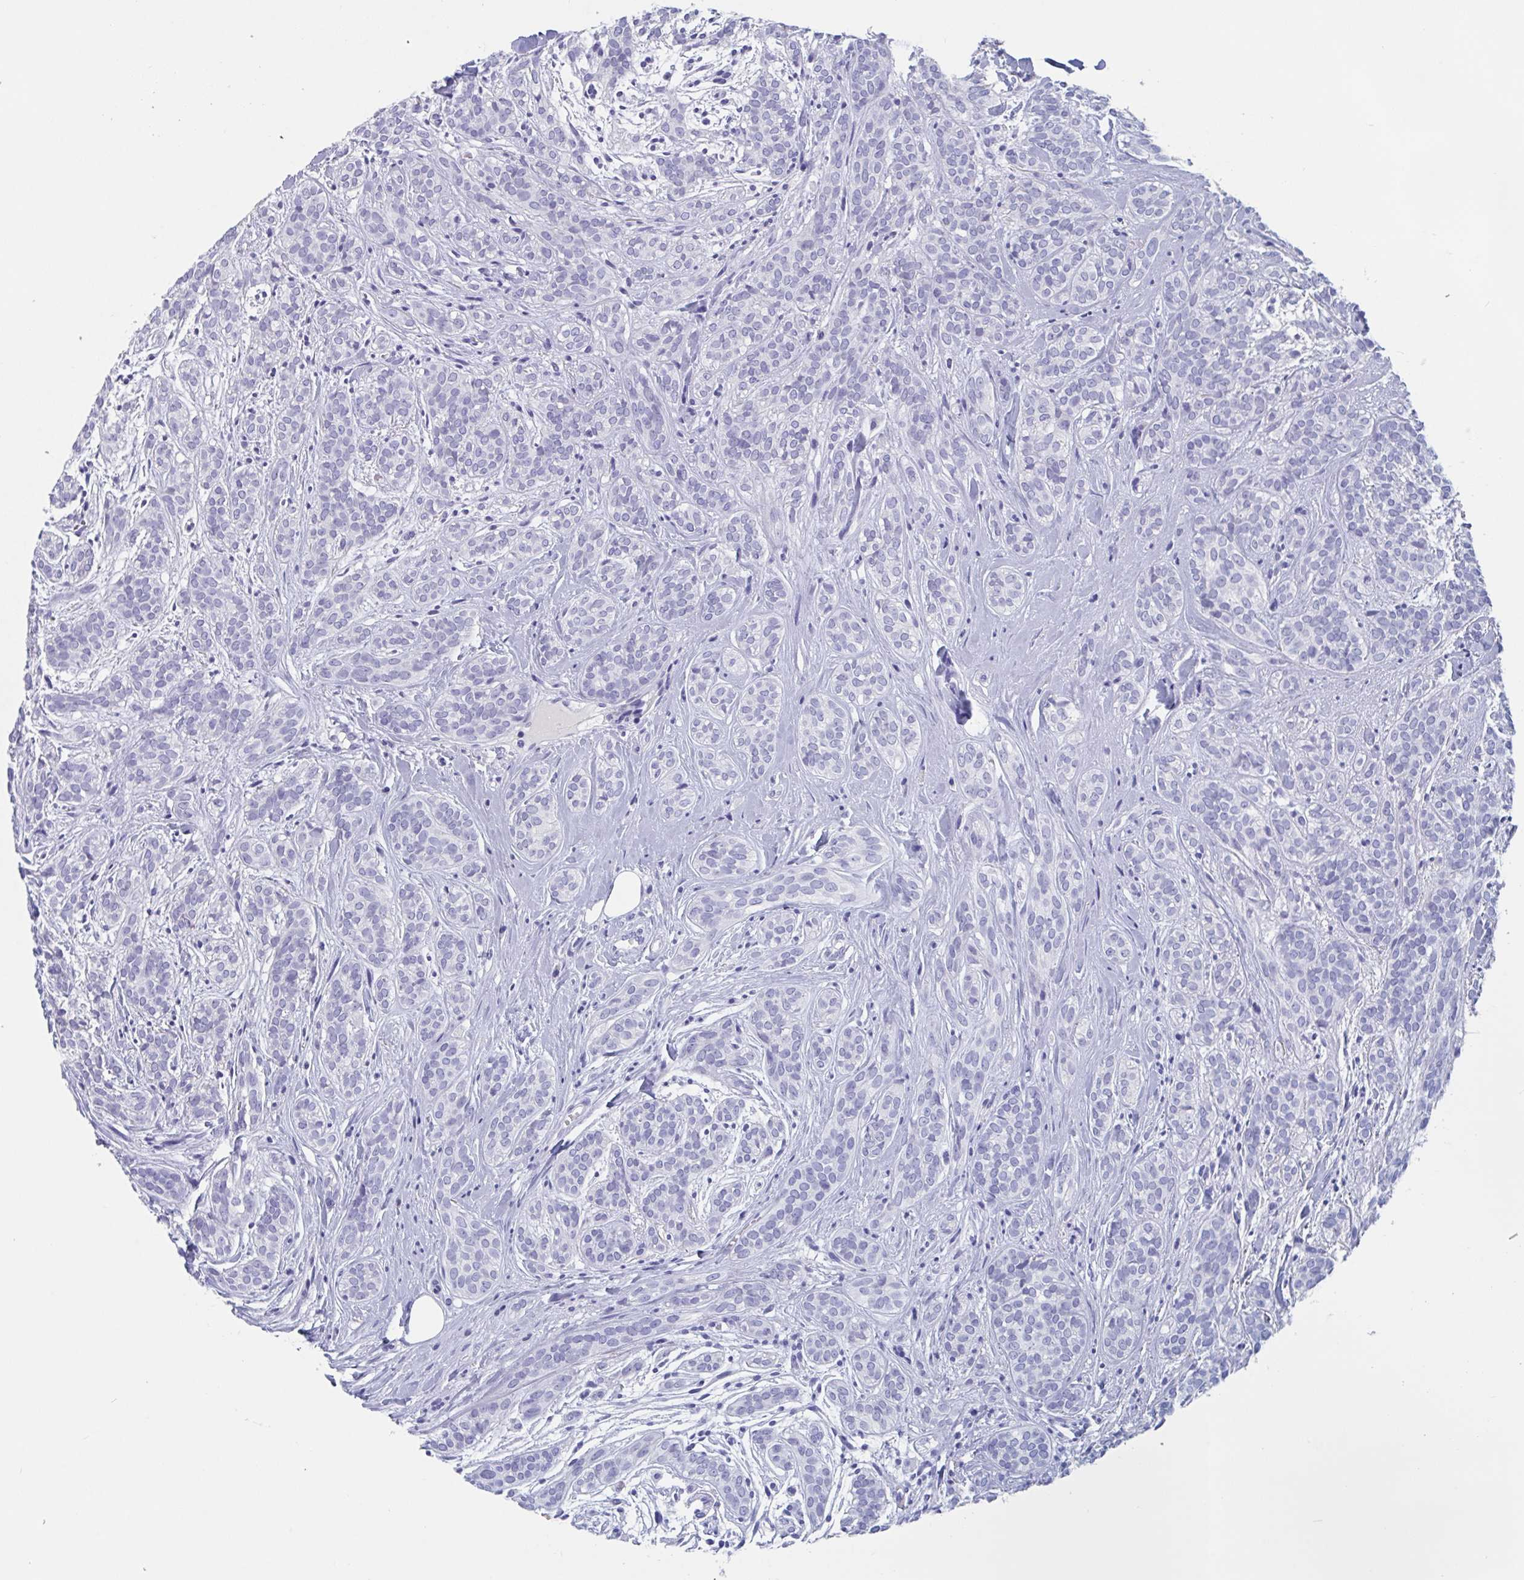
{"staining": {"intensity": "negative", "quantity": "none", "location": "none"}, "tissue": "head and neck cancer", "cell_type": "Tumor cells", "image_type": "cancer", "snomed": [{"axis": "morphology", "description": "Adenocarcinoma, NOS"}, {"axis": "topography", "description": "Head-Neck"}], "caption": "Tumor cells show no significant protein expression in adenocarcinoma (head and neck). The staining is performed using DAB brown chromogen with nuclei counter-stained in using hematoxylin.", "gene": "DPEP3", "patient": {"sex": "female", "age": 57}}